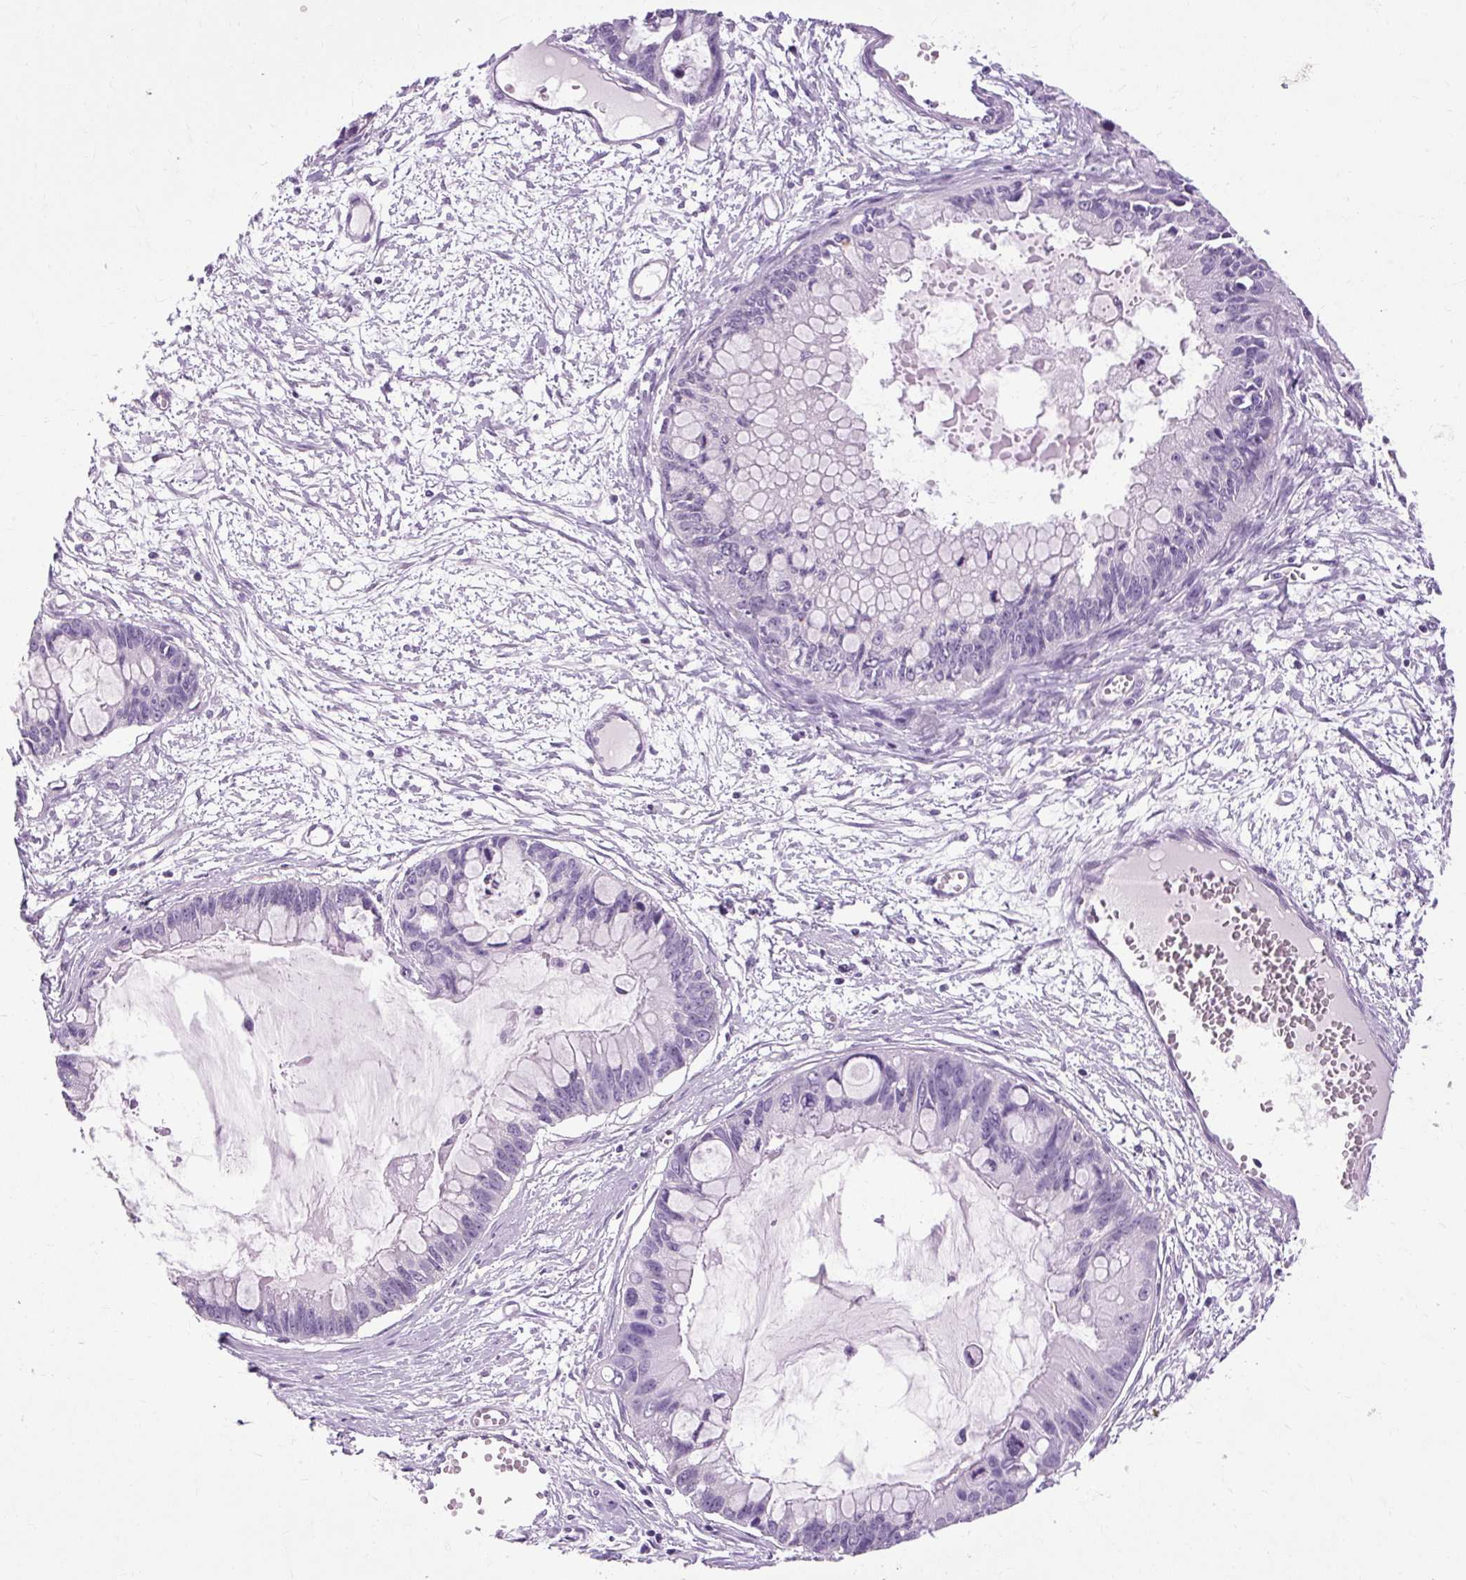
{"staining": {"intensity": "negative", "quantity": "none", "location": "none"}, "tissue": "ovarian cancer", "cell_type": "Tumor cells", "image_type": "cancer", "snomed": [{"axis": "morphology", "description": "Cystadenocarcinoma, mucinous, NOS"}, {"axis": "topography", "description": "Ovary"}], "caption": "High power microscopy micrograph of an immunohistochemistry photomicrograph of ovarian cancer, revealing no significant expression in tumor cells.", "gene": "B3GNT4", "patient": {"sex": "female", "age": 63}}